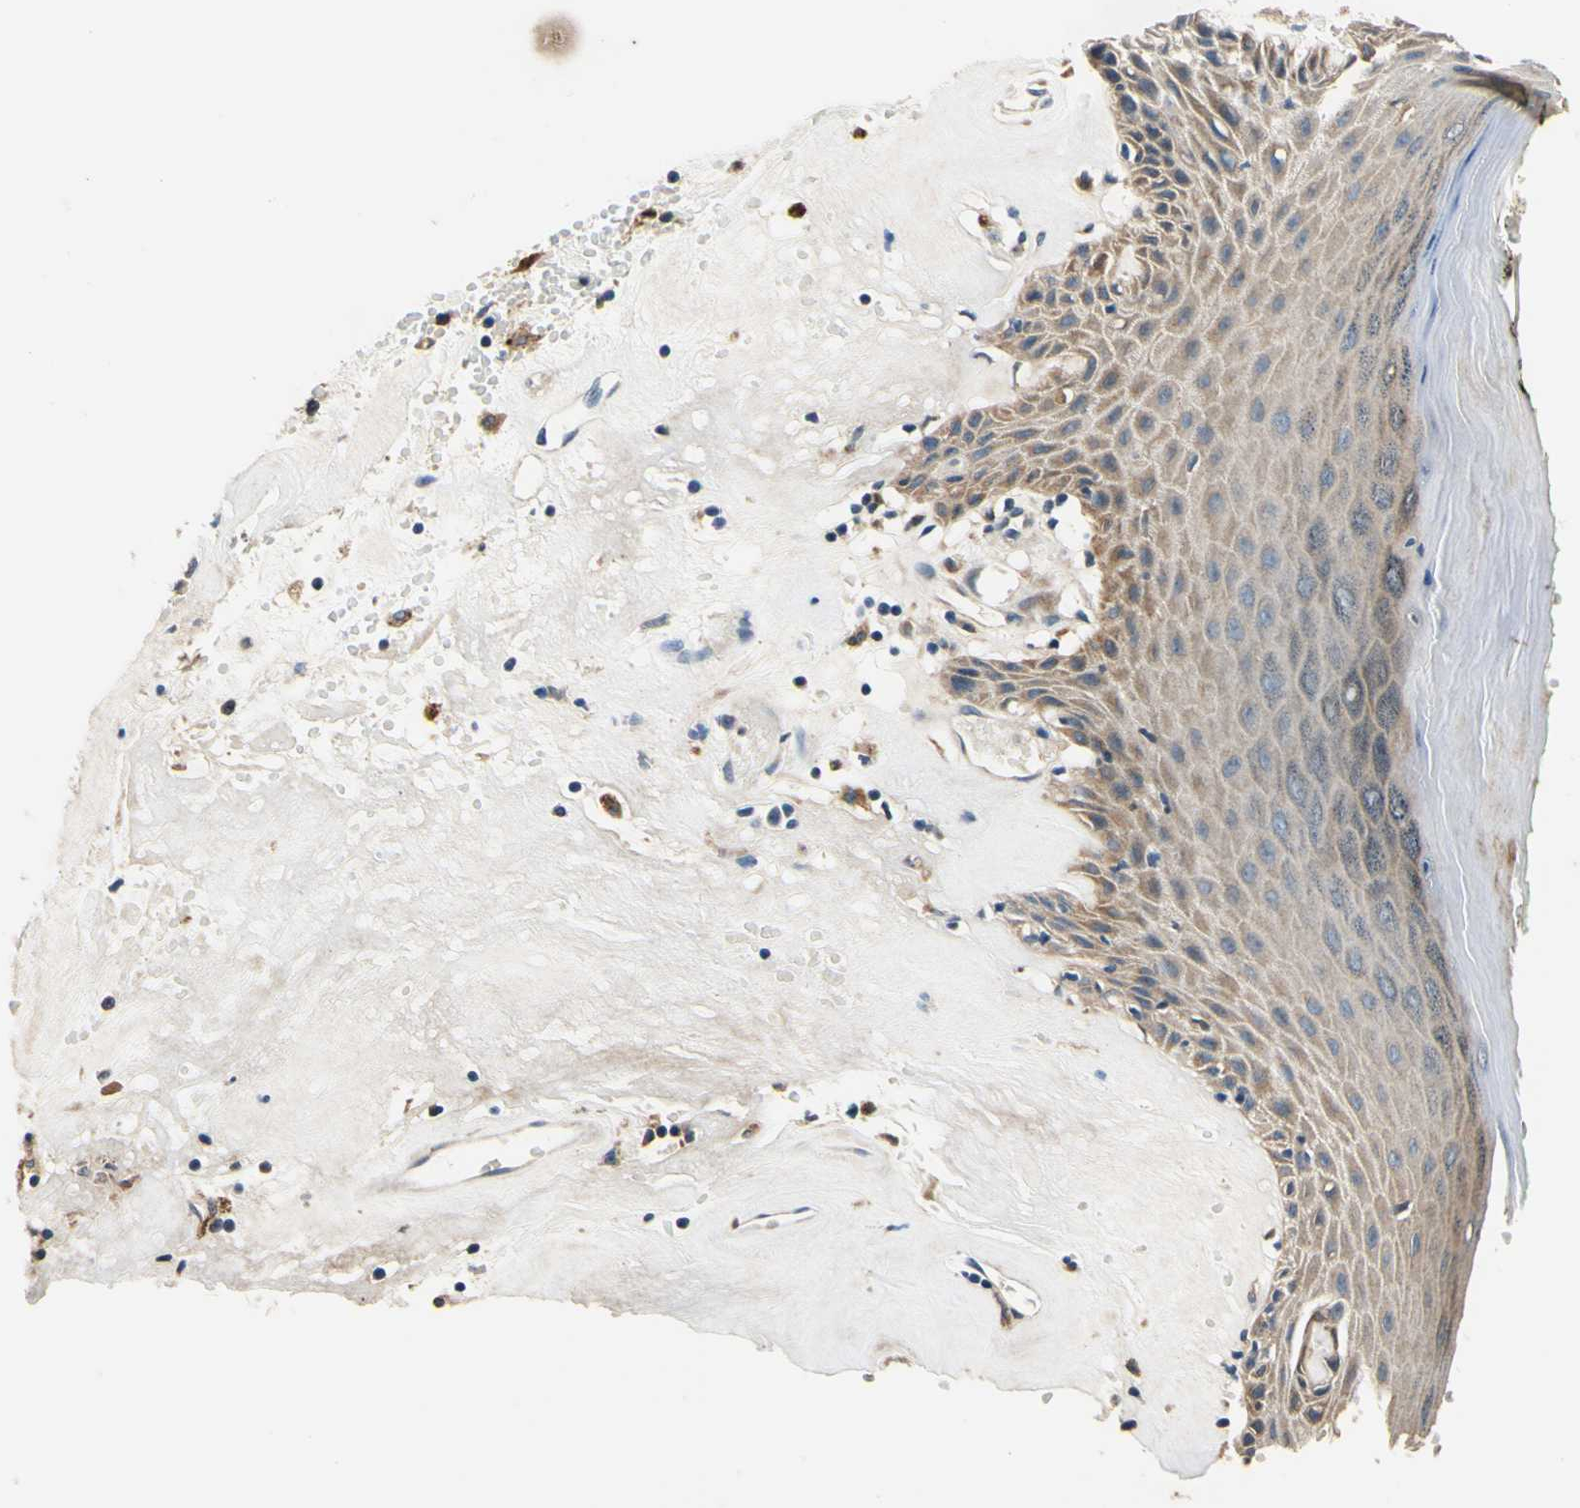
{"staining": {"intensity": "weak", "quantity": "25%-75%", "location": "cytoplasmic/membranous"}, "tissue": "skin", "cell_type": "Epidermal cells", "image_type": "normal", "snomed": [{"axis": "morphology", "description": "Normal tissue, NOS"}, {"axis": "morphology", "description": "Inflammation, NOS"}, {"axis": "topography", "description": "Vulva"}], "caption": "A brown stain highlights weak cytoplasmic/membranous expression of a protein in epidermal cells of benign human skin.", "gene": "PLA2G4A", "patient": {"sex": "female", "age": 84}}